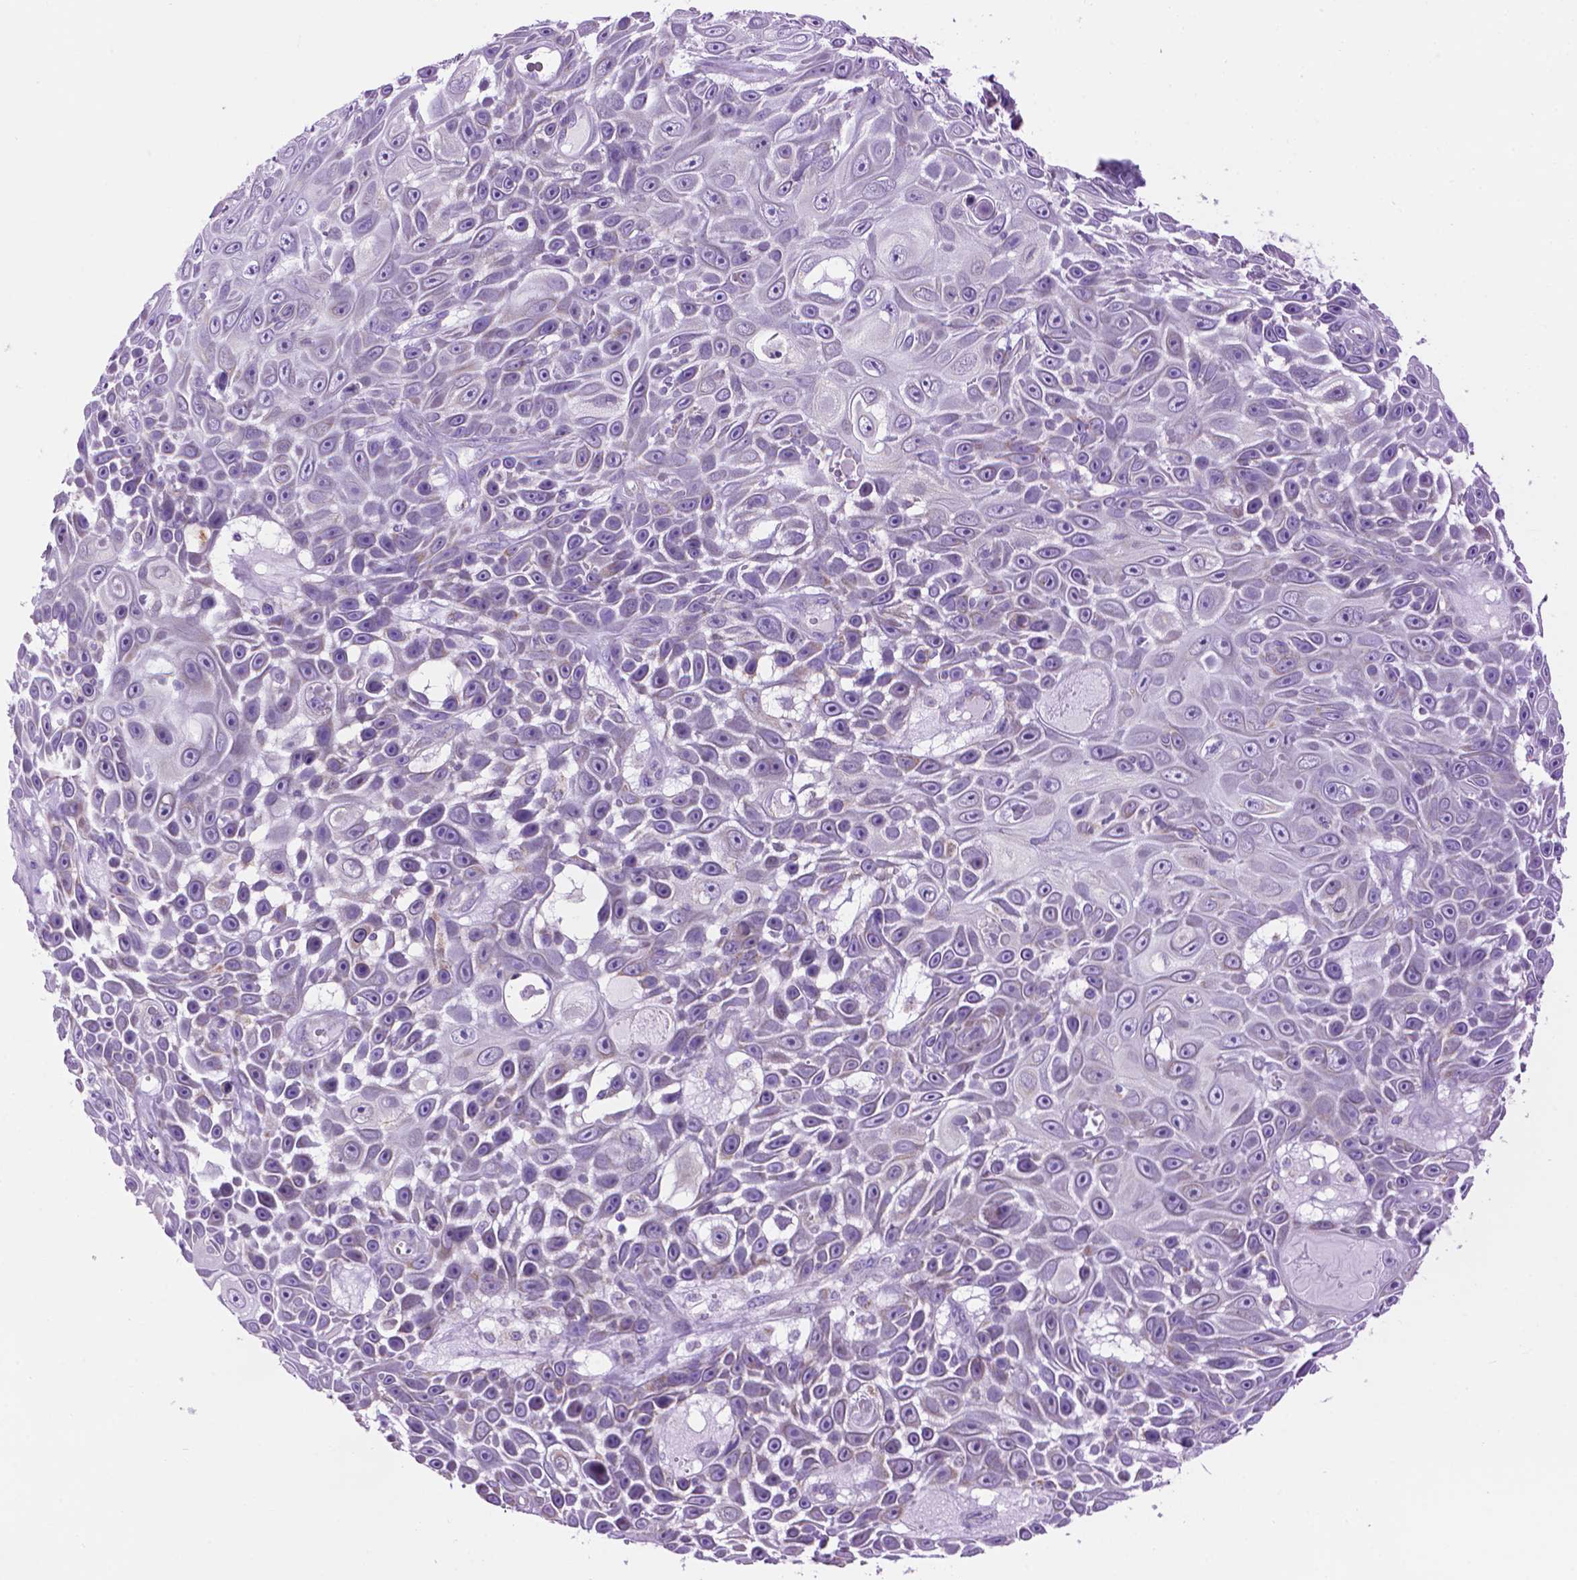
{"staining": {"intensity": "negative", "quantity": "none", "location": "none"}, "tissue": "skin cancer", "cell_type": "Tumor cells", "image_type": "cancer", "snomed": [{"axis": "morphology", "description": "Squamous cell carcinoma, NOS"}, {"axis": "topography", "description": "Skin"}], "caption": "High magnification brightfield microscopy of squamous cell carcinoma (skin) stained with DAB (3,3'-diaminobenzidine) (brown) and counterstained with hematoxylin (blue): tumor cells show no significant expression.", "gene": "PYCR3", "patient": {"sex": "male", "age": 82}}